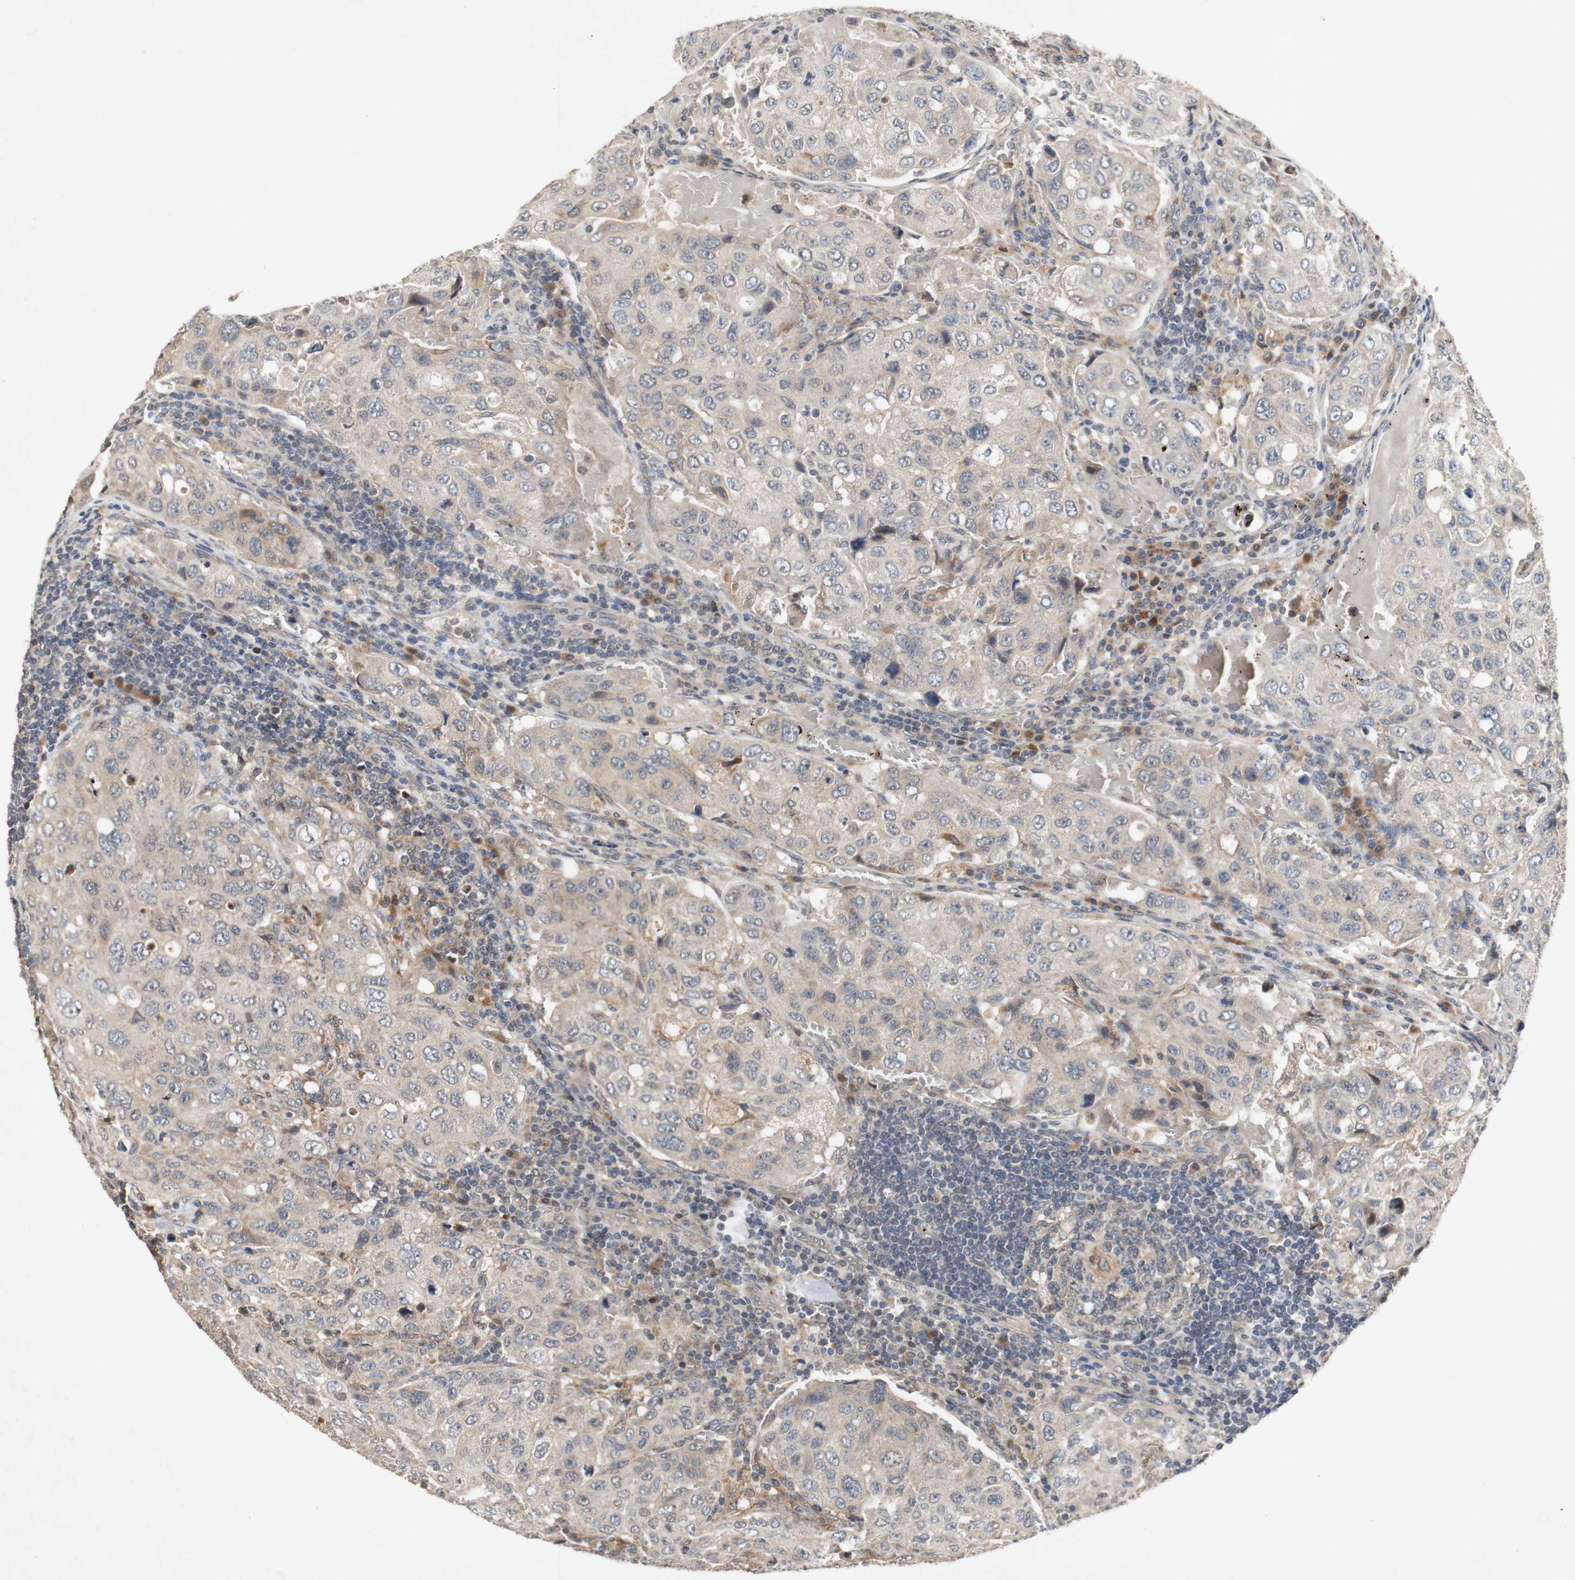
{"staining": {"intensity": "moderate", "quantity": ">75%", "location": "cytoplasmic/membranous"}, "tissue": "urothelial cancer", "cell_type": "Tumor cells", "image_type": "cancer", "snomed": [{"axis": "morphology", "description": "Urothelial carcinoma, High grade"}, {"axis": "topography", "description": "Lymph node"}, {"axis": "topography", "description": "Urinary bladder"}], "caption": "This photomicrograph displays immunohistochemistry staining of human urothelial cancer, with medium moderate cytoplasmic/membranous staining in approximately >75% of tumor cells.", "gene": "PIN1", "patient": {"sex": "male", "age": 51}}